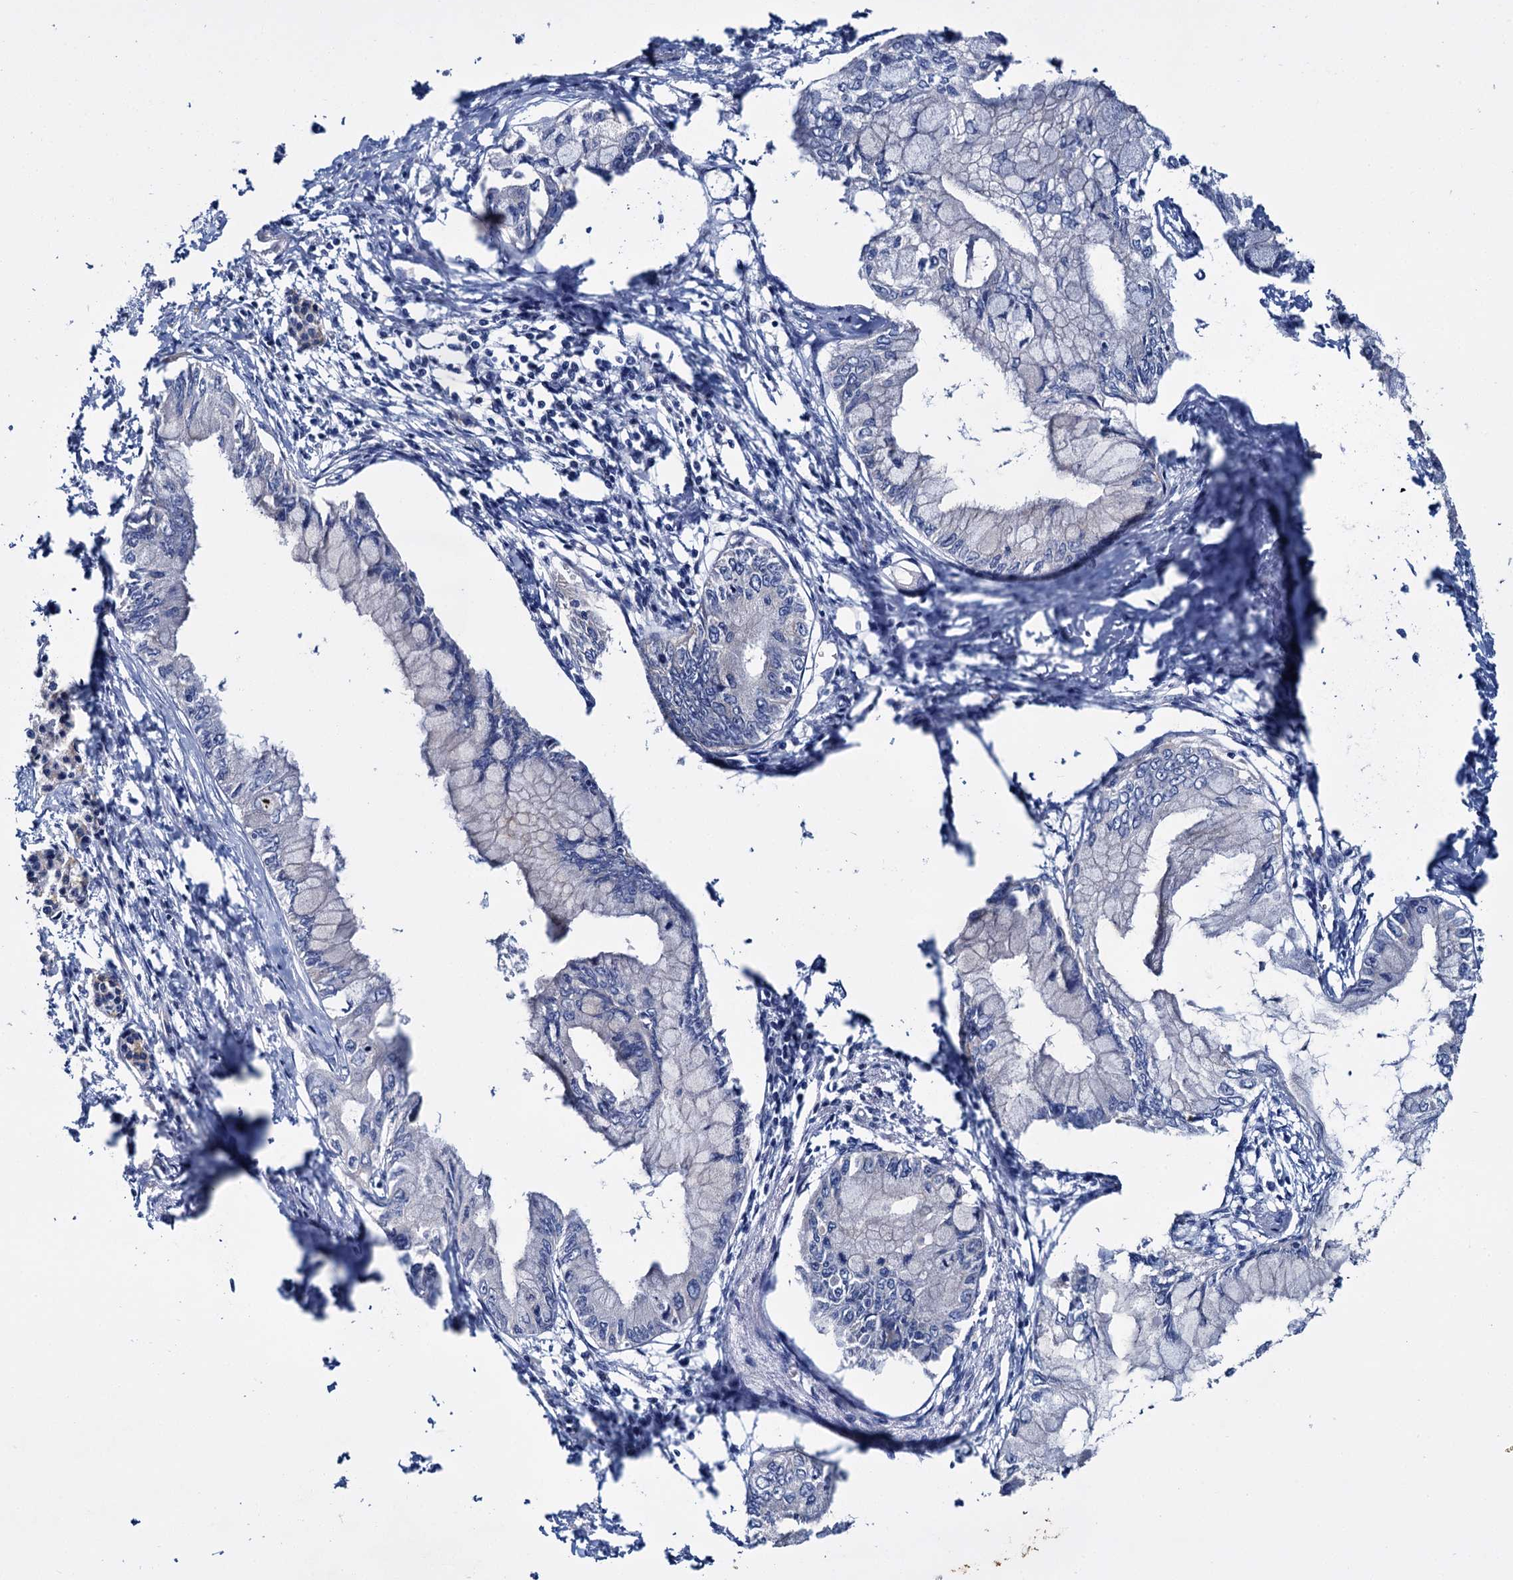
{"staining": {"intensity": "negative", "quantity": "none", "location": "none"}, "tissue": "pancreatic cancer", "cell_type": "Tumor cells", "image_type": "cancer", "snomed": [{"axis": "morphology", "description": "Adenocarcinoma, NOS"}, {"axis": "topography", "description": "Pancreas"}], "caption": "The photomicrograph displays no significant positivity in tumor cells of adenocarcinoma (pancreatic).", "gene": "CEP295", "patient": {"sex": "male", "age": 48}}